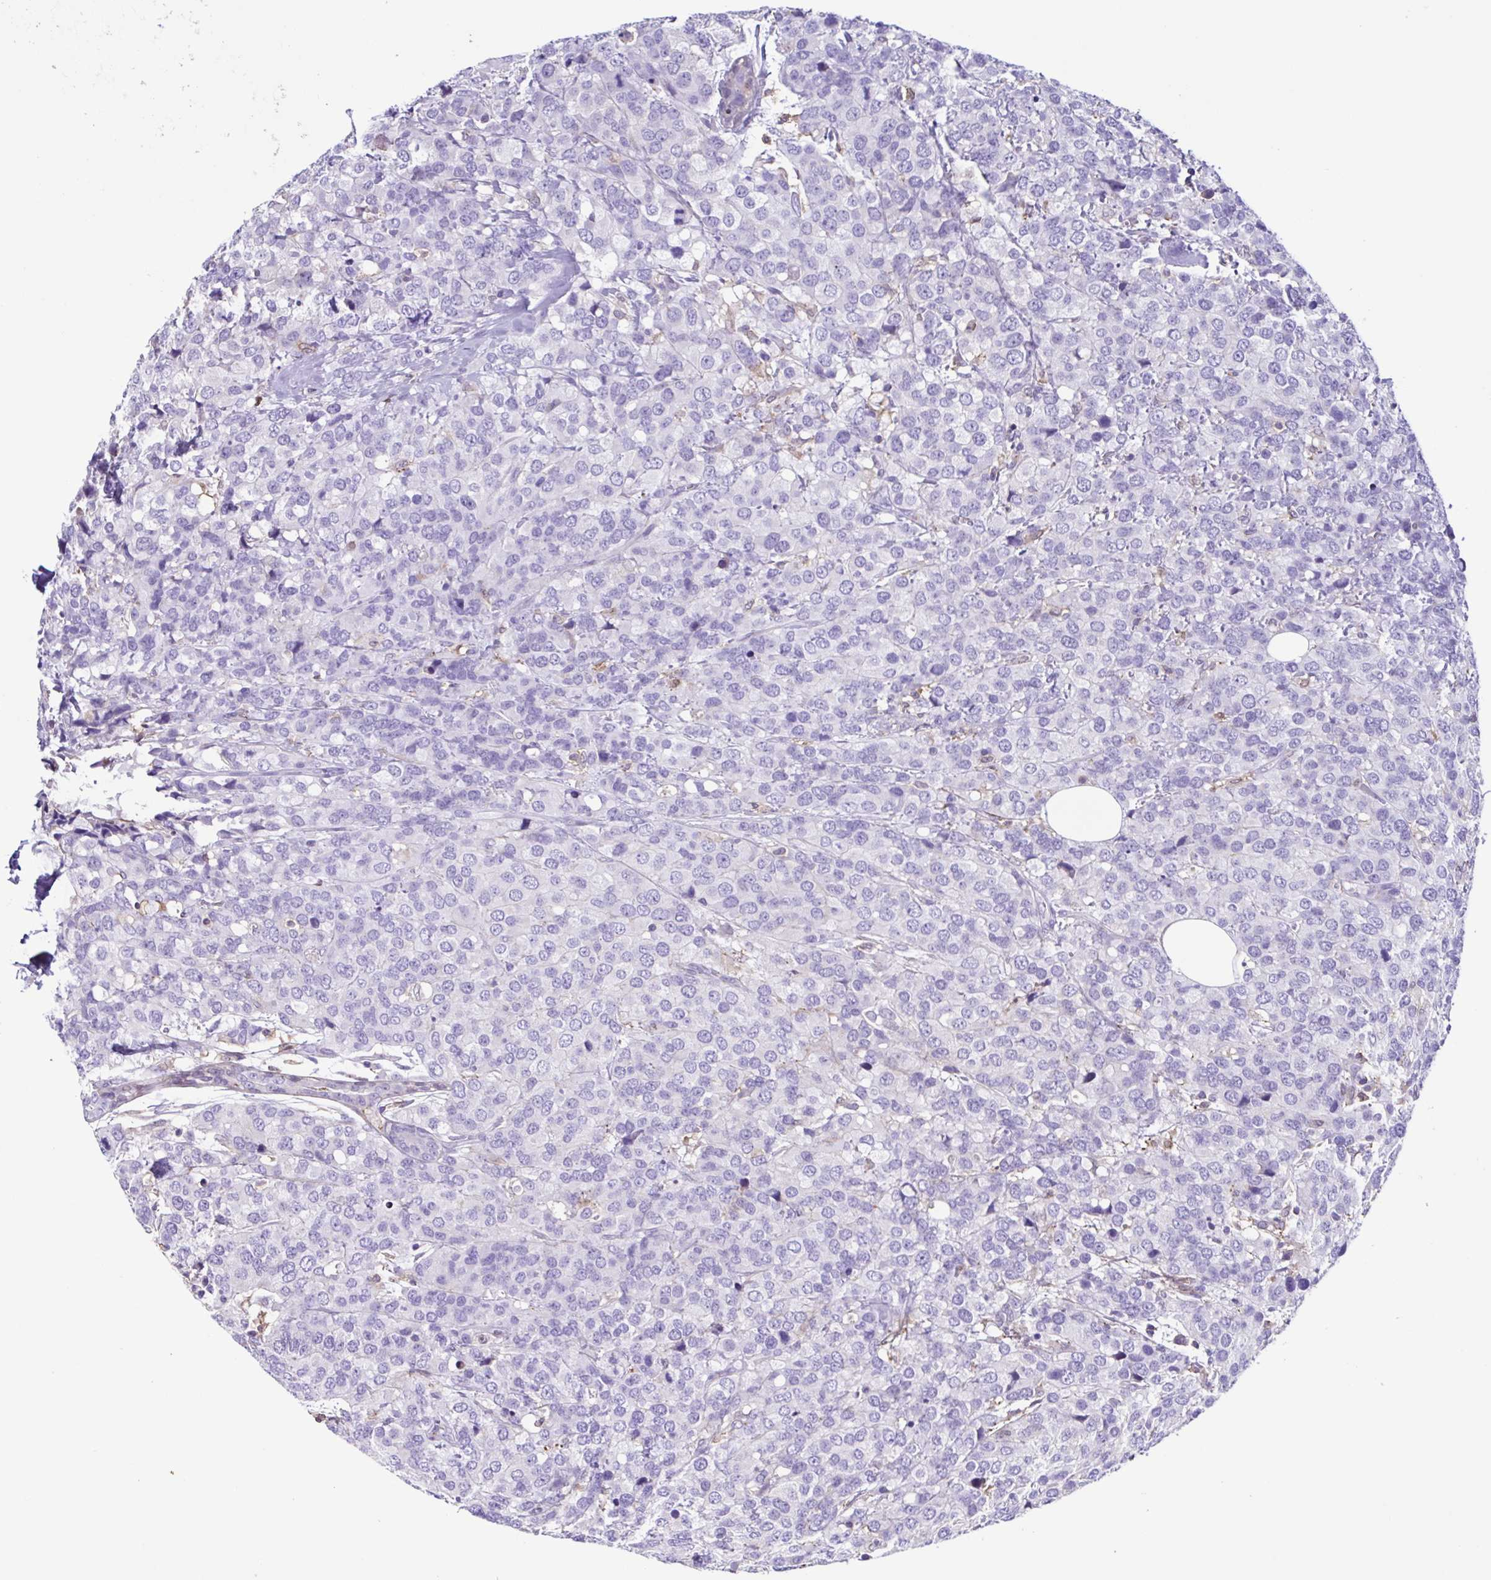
{"staining": {"intensity": "negative", "quantity": "none", "location": "none"}, "tissue": "breast cancer", "cell_type": "Tumor cells", "image_type": "cancer", "snomed": [{"axis": "morphology", "description": "Lobular carcinoma"}, {"axis": "topography", "description": "Breast"}], "caption": "Immunohistochemical staining of breast cancer (lobular carcinoma) demonstrates no significant positivity in tumor cells.", "gene": "ANXA10", "patient": {"sex": "female", "age": 59}}